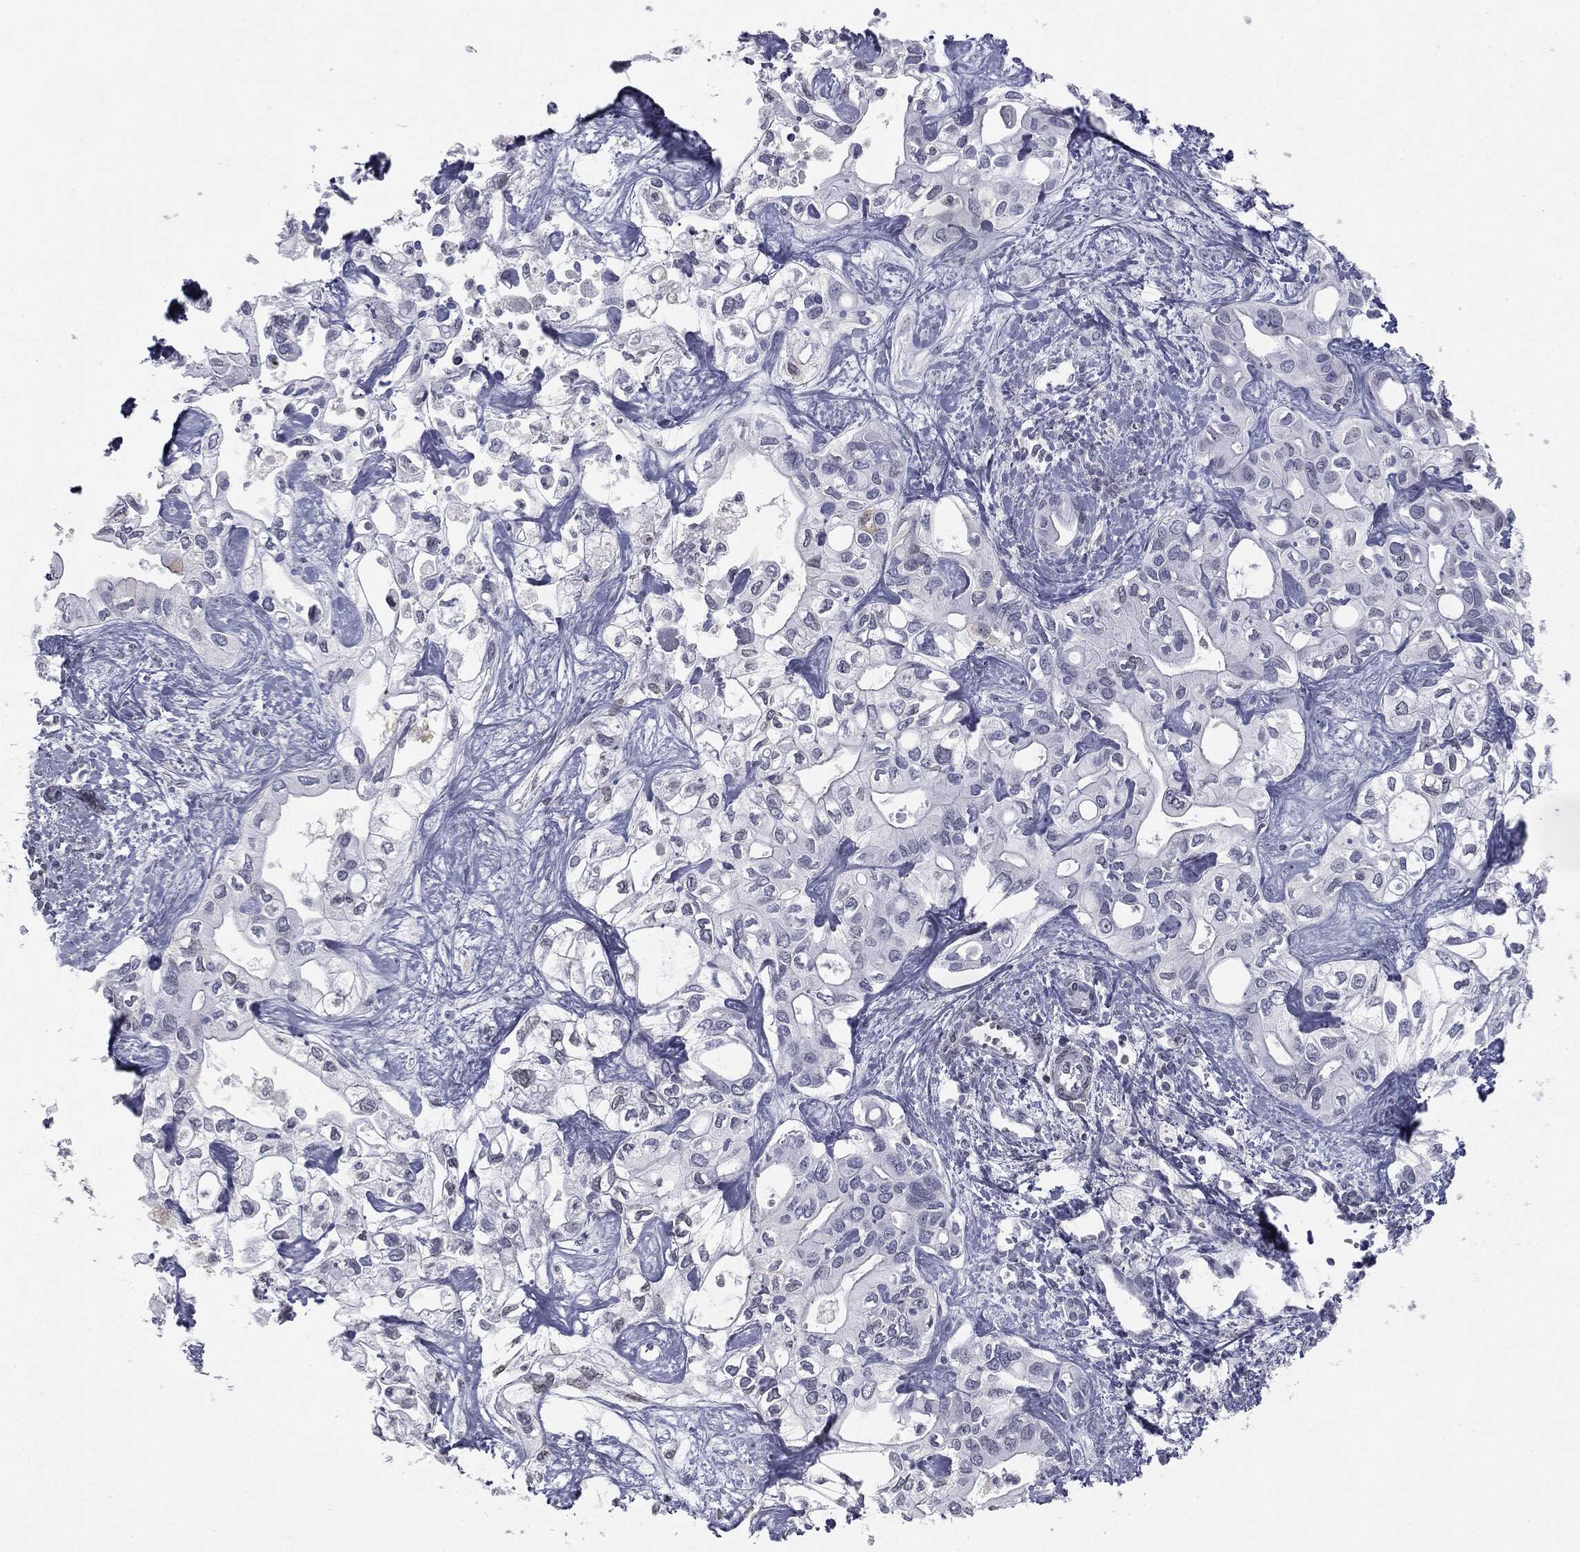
{"staining": {"intensity": "negative", "quantity": "none", "location": "none"}, "tissue": "liver cancer", "cell_type": "Tumor cells", "image_type": "cancer", "snomed": [{"axis": "morphology", "description": "Cholangiocarcinoma"}, {"axis": "topography", "description": "Liver"}], "caption": "The immunohistochemistry photomicrograph has no significant expression in tumor cells of cholangiocarcinoma (liver) tissue.", "gene": "ALDOB", "patient": {"sex": "female", "age": 64}}